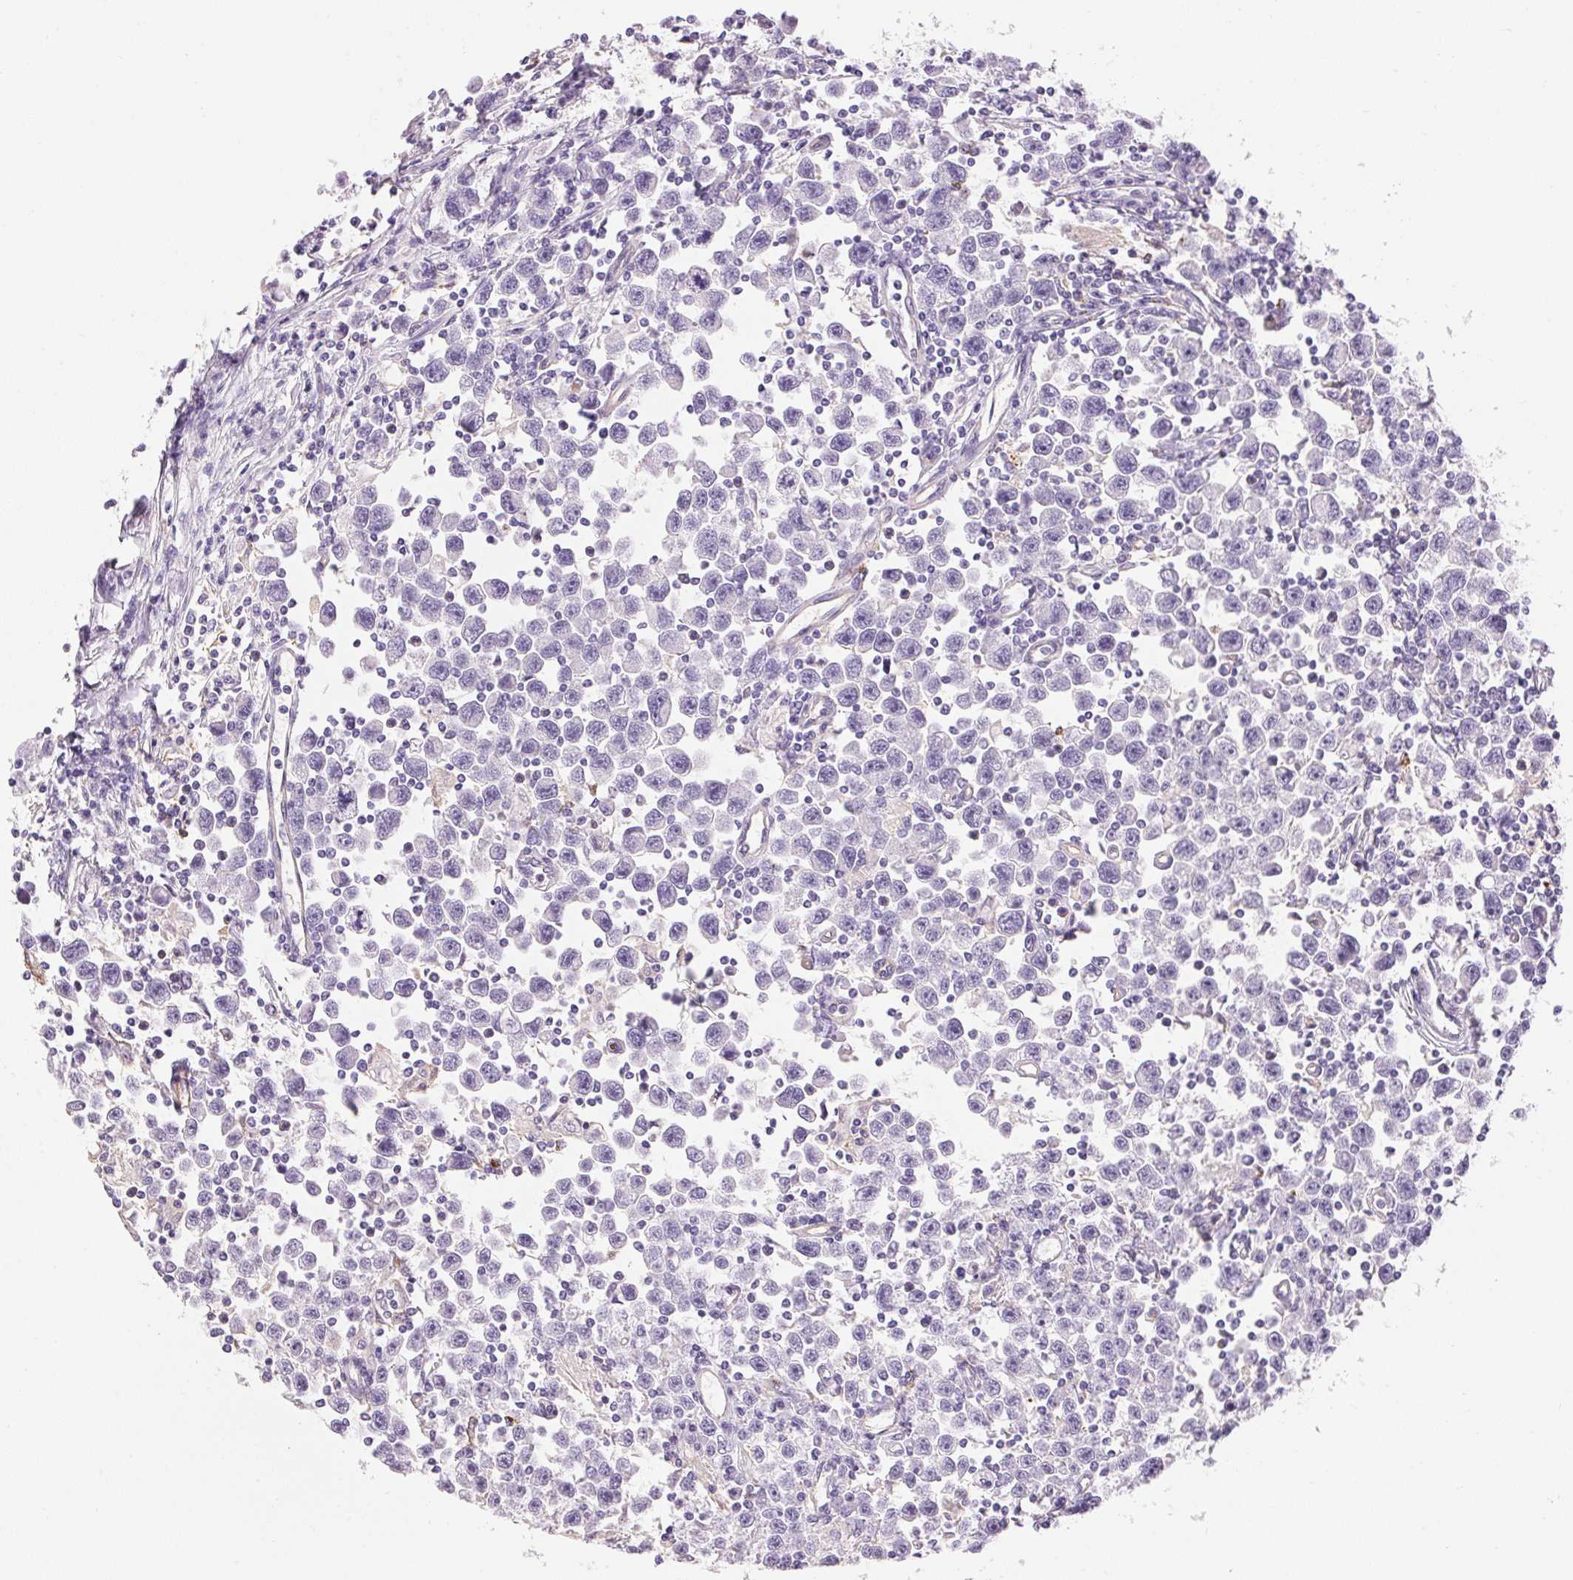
{"staining": {"intensity": "negative", "quantity": "none", "location": "none"}, "tissue": "testis cancer", "cell_type": "Tumor cells", "image_type": "cancer", "snomed": [{"axis": "morphology", "description": "Seminoma, NOS"}, {"axis": "topography", "description": "Testis"}], "caption": "There is no significant expression in tumor cells of seminoma (testis).", "gene": "PNLIPRP3", "patient": {"sex": "male", "age": 31}}